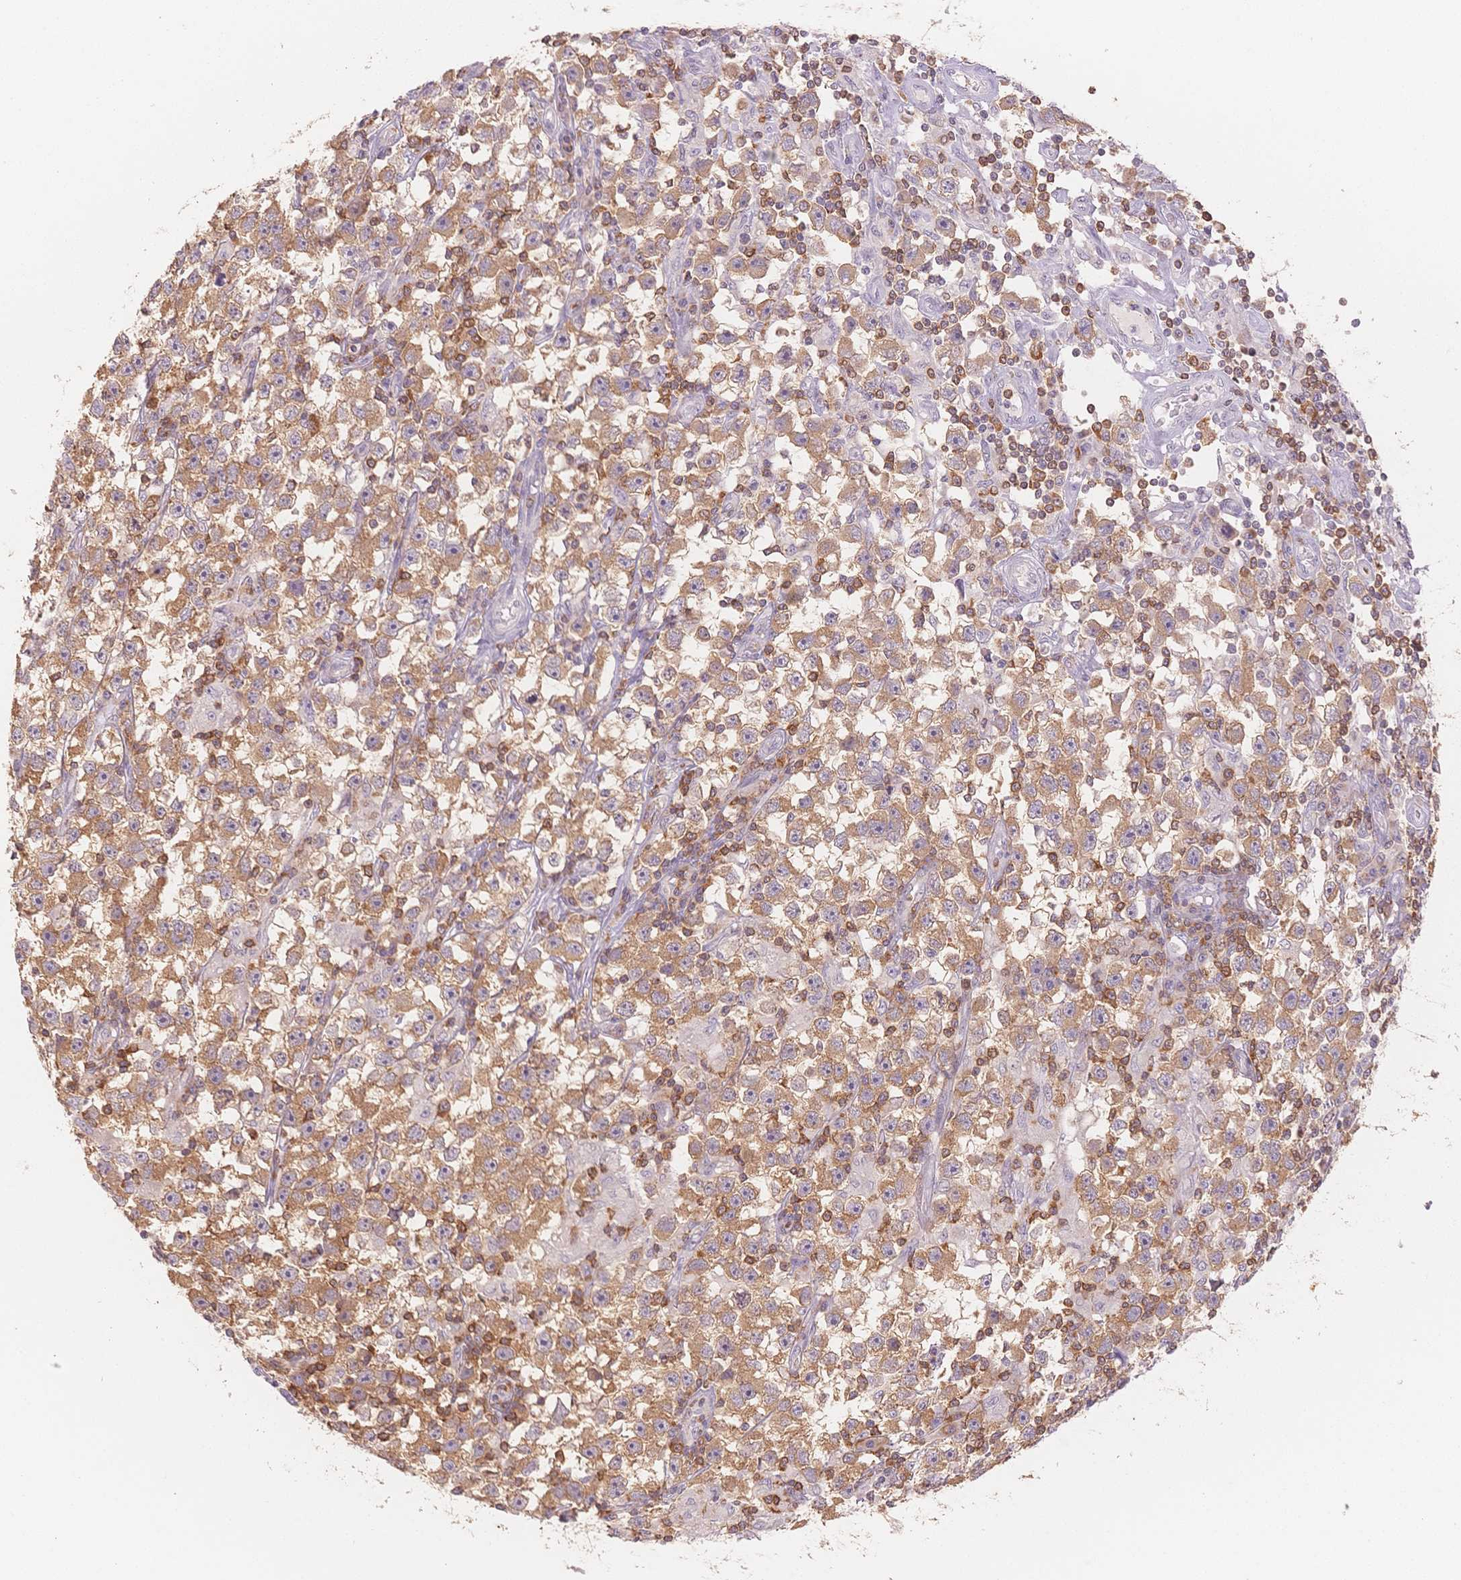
{"staining": {"intensity": "moderate", "quantity": ">75%", "location": "cytoplasmic/membranous"}, "tissue": "testis cancer", "cell_type": "Tumor cells", "image_type": "cancer", "snomed": [{"axis": "morphology", "description": "Seminoma, NOS"}, {"axis": "topography", "description": "Testis"}], "caption": "Immunohistochemical staining of human testis cancer exhibits medium levels of moderate cytoplasmic/membranous protein positivity in about >75% of tumor cells. The staining was performed using DAB to visualize the protein expression in brown, while the nuclei were stained in blue with hematoxylin (Magnification: 20x).", "gene": "STK39", "patient": {"sex": "male", "age": 33}}